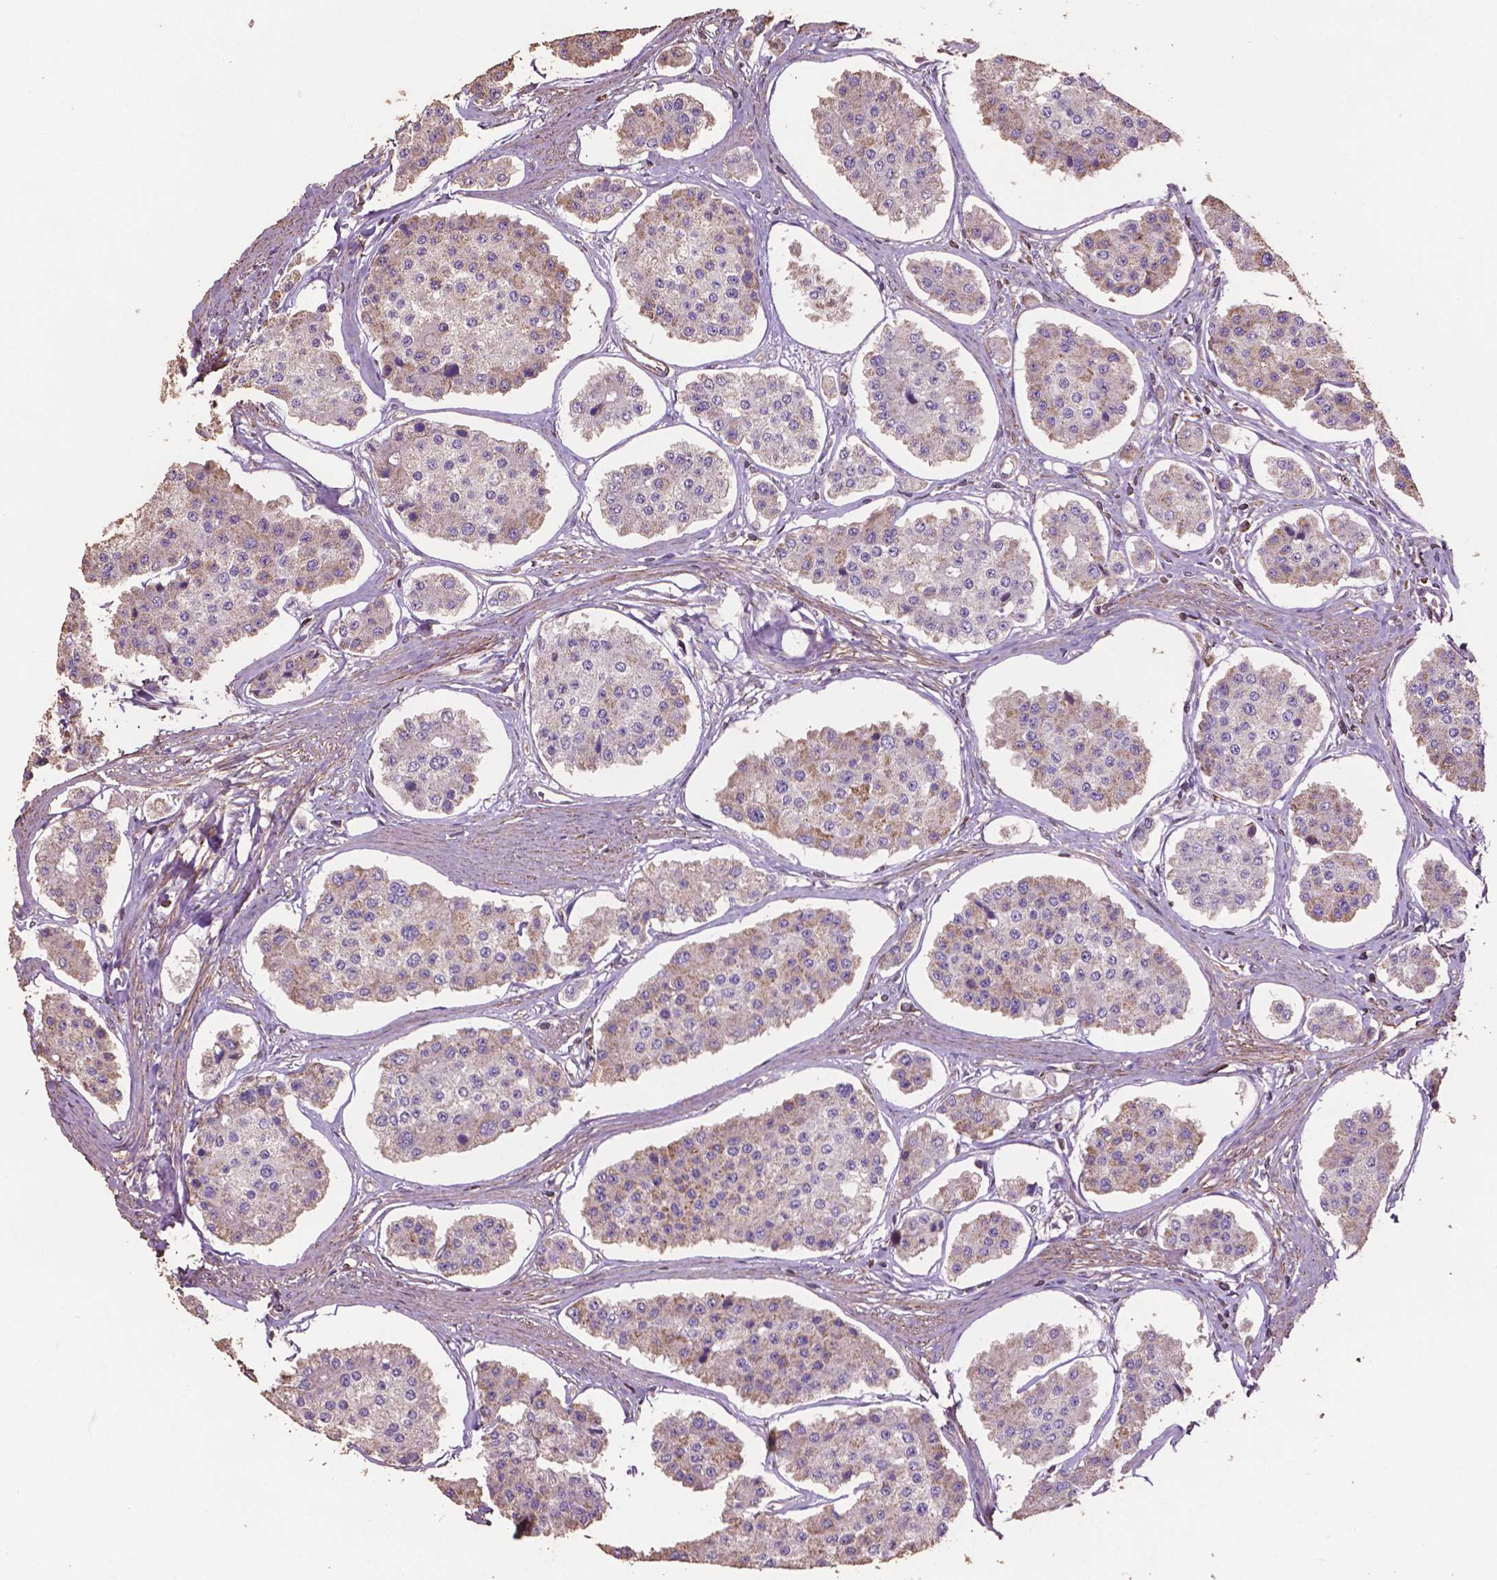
{"staining": {"intensity": "weak", "quantity": "<25%", "location": "cytoplasmic/membranous"}, "tissue": "carcinoid", "cell_type": "Tumor cells", "image_type": "cancer", "snomed": [{"axis": "morphology", "description": "Carcinoid, malignant, NOS"}, {"axis": "topography", "description": "Small intestine"}], "caption": "Tumor cells are negative for protein expression in human malignant carcinoid.", "gene": "COMMD4", "patient": {"sex": "female", "age": 65}}